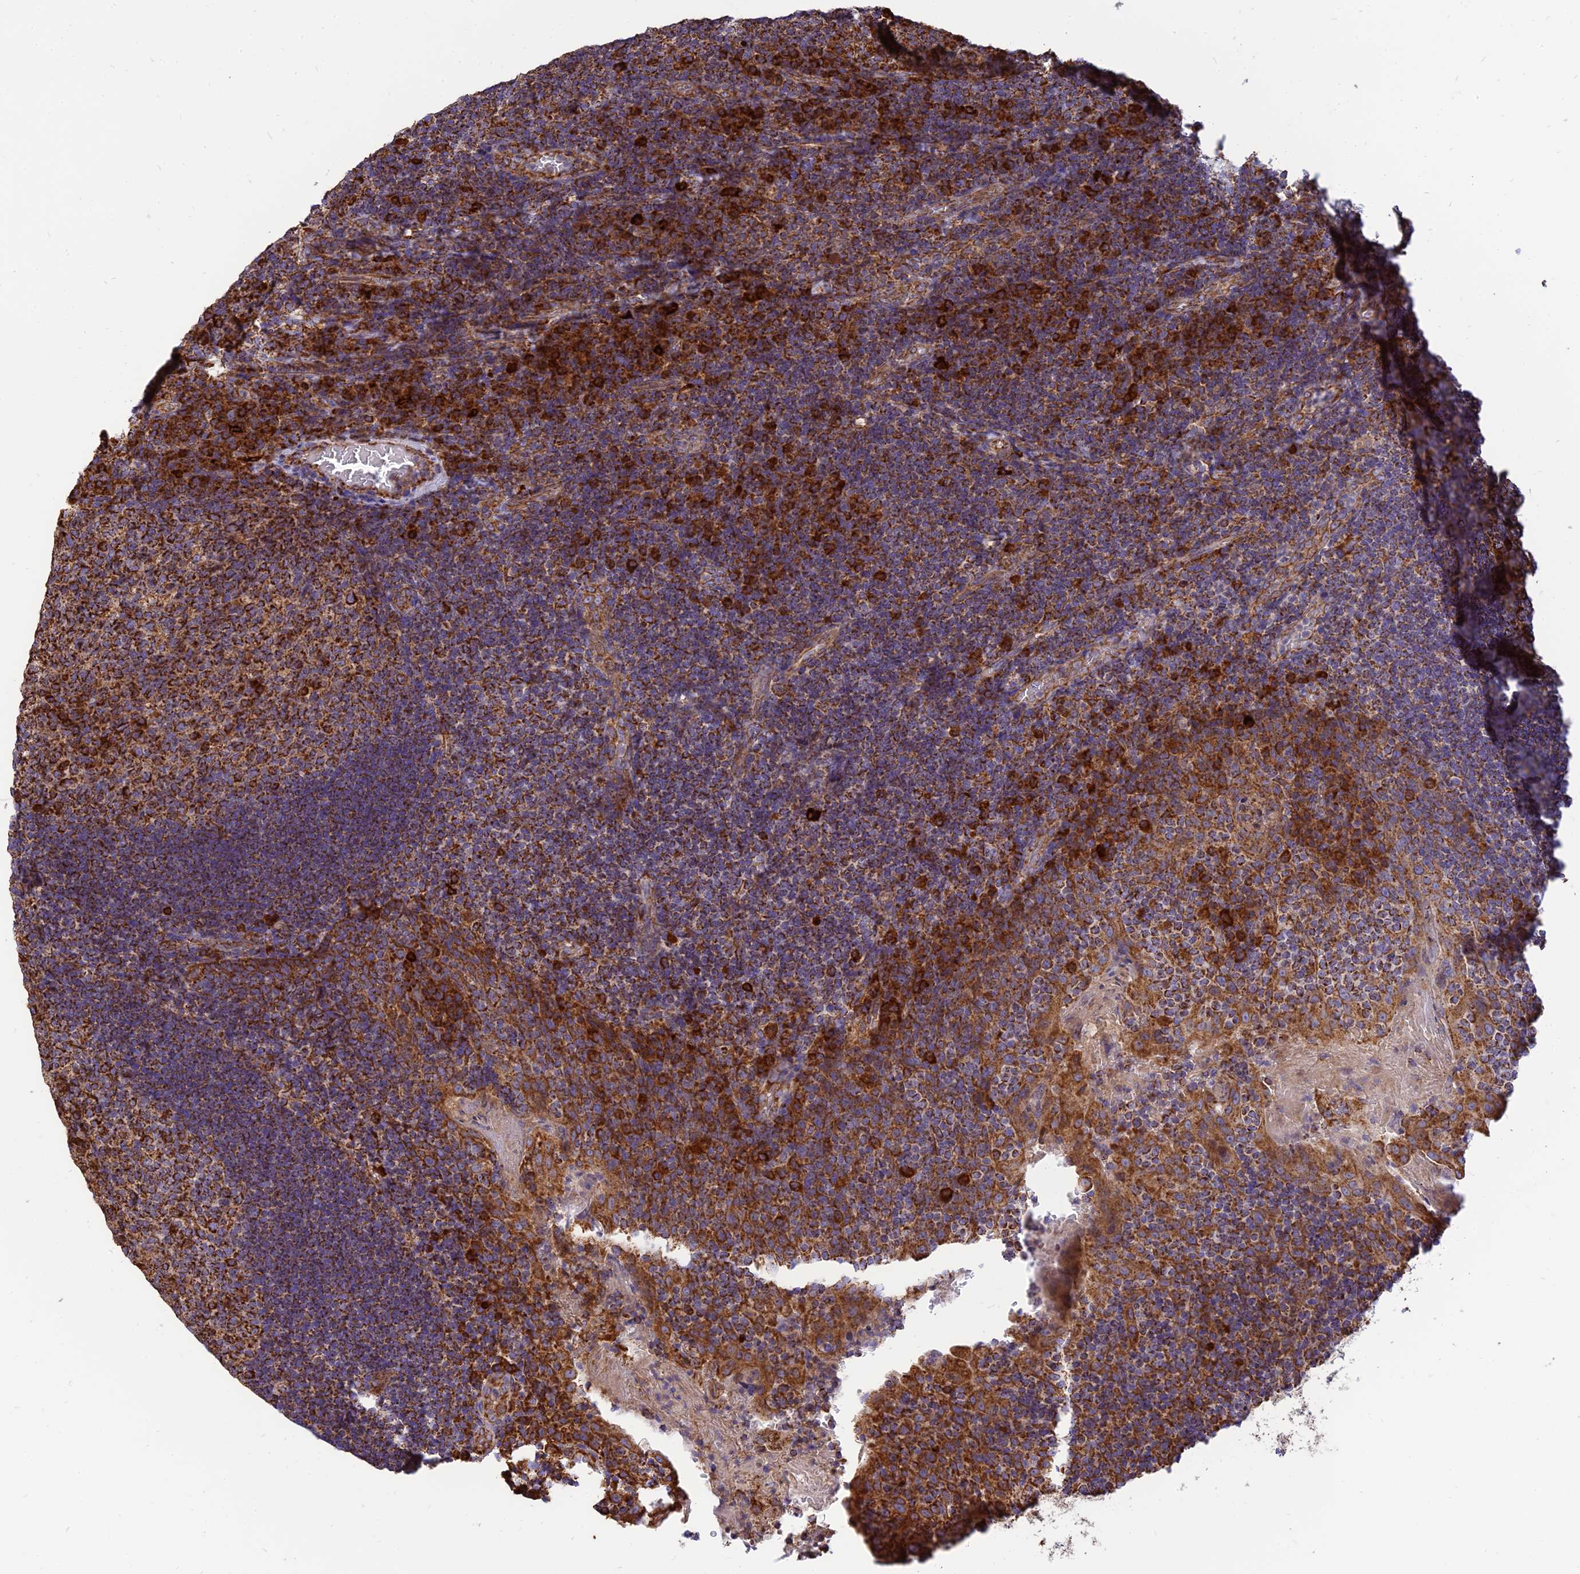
{"staining": {"intensity": "strong", "quantity": ">75%", "location": "cytoplasmic/membranous"}, "tissue": "tonsil", "cell_type": "Germinal center cells", "image_type": "normal", "snomed": [{"axis": "morphology", "description": "Normal tissue, NOS"}, {"axis": "topography", "description": "Tonsil"}], "caption": "Protein expression analysis of normal human tonsil reveals strong cytoplasmic/membranous expression in approximately >75% of germinal center cells.", "gene": "THUMPD2", "patient": {"sex": "male", "age": 17}}